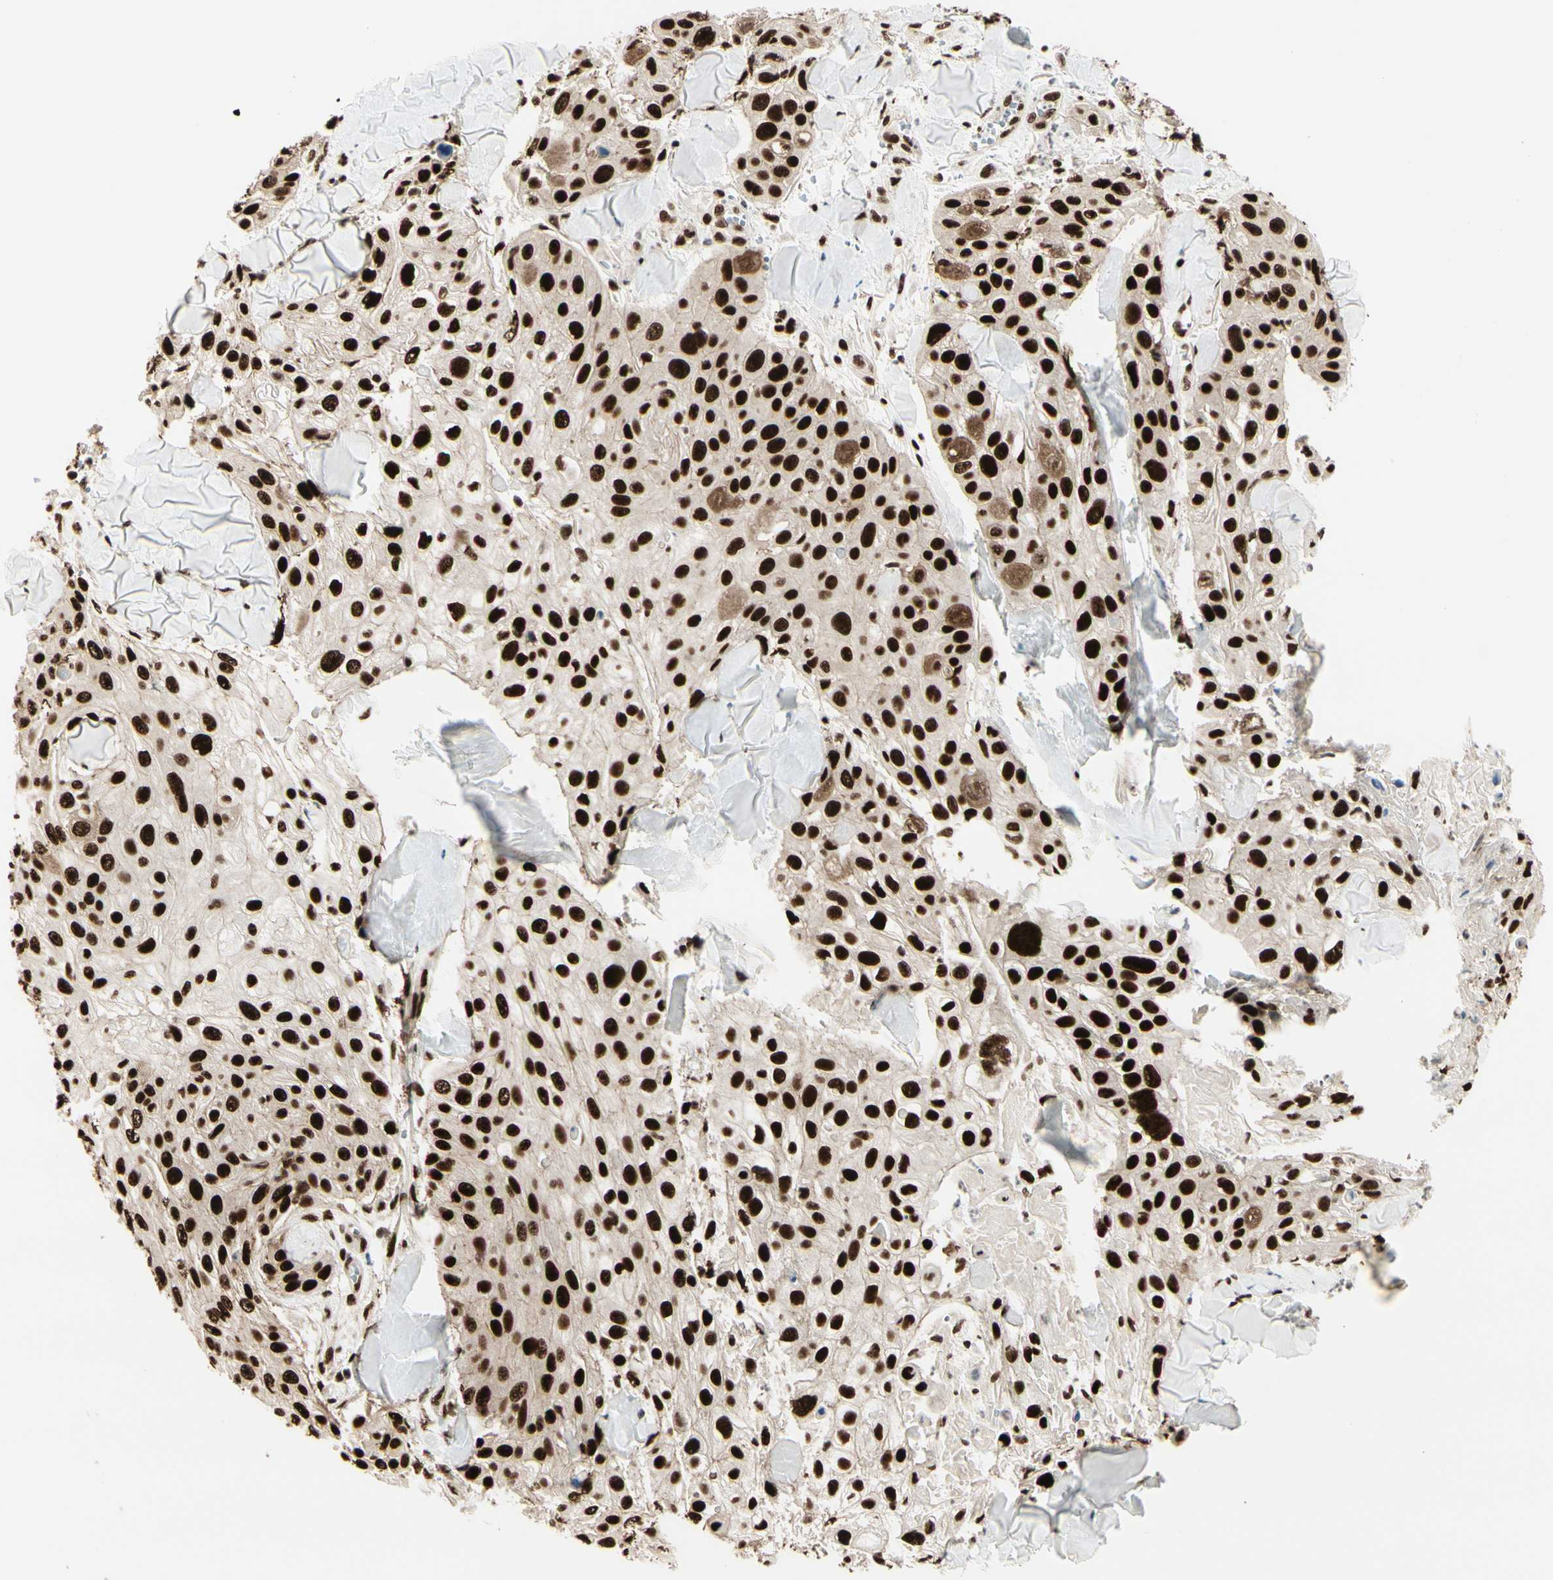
{"staining": {"intensity": "strong", "quantity": ">75%", "location": "nuclear"}, "tissue": "skin cancer", "cell_type": "Tumor cells", "image_type": "cancer", "snomed": [{"axis": "morphology", "description": "Squamous cell carcinoma, NOS"}, {"axis": "topography", "description": "Skin"}], "caption": "Strong nuclear expression for a protein is appreciated in about >75% of tumor cells of skin squamous cell carcinoma using IHC.", "gene": "HEXIM1", "patient": {"sex": "male", "age": 86}}